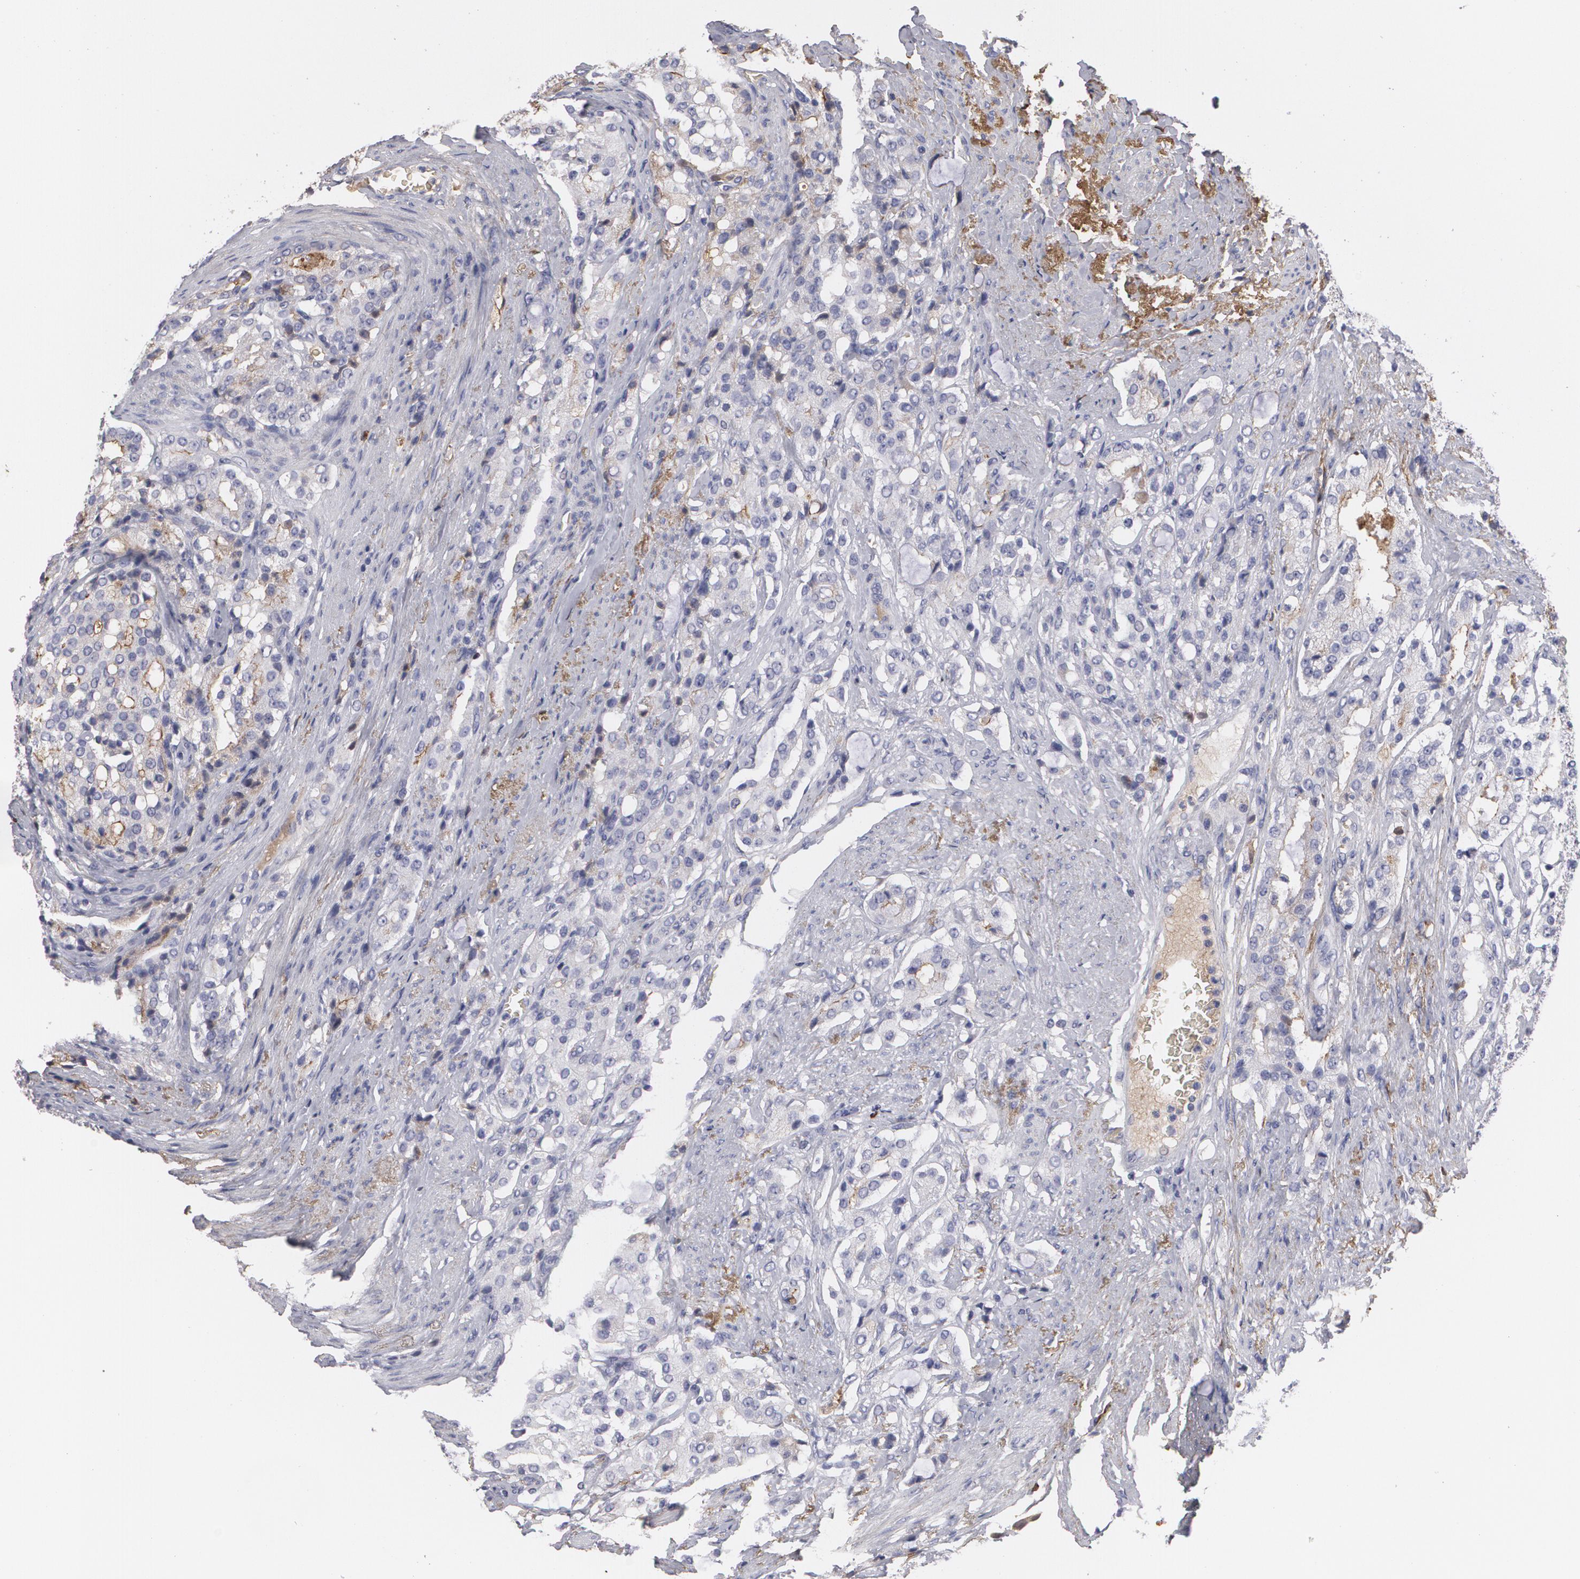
{"staining": {"intensity": "negative", "quantity": "none", "location": "none"}, "tissue": "prostate cancer", "cell_type": "Tumor cells", "image_type": "cancer", "snomed": [{"axis": "morphology", "description": "Adenocarcinoma, Medium grade"}, {"axis": "topography", "description": "Prostate"}], "caption": "A micrograph of prostate cancer stained for a protein exhibits no brown staining in tumor cells.", "gene": "FBLN1", "patient": {"sex": "male", "age": 72}}